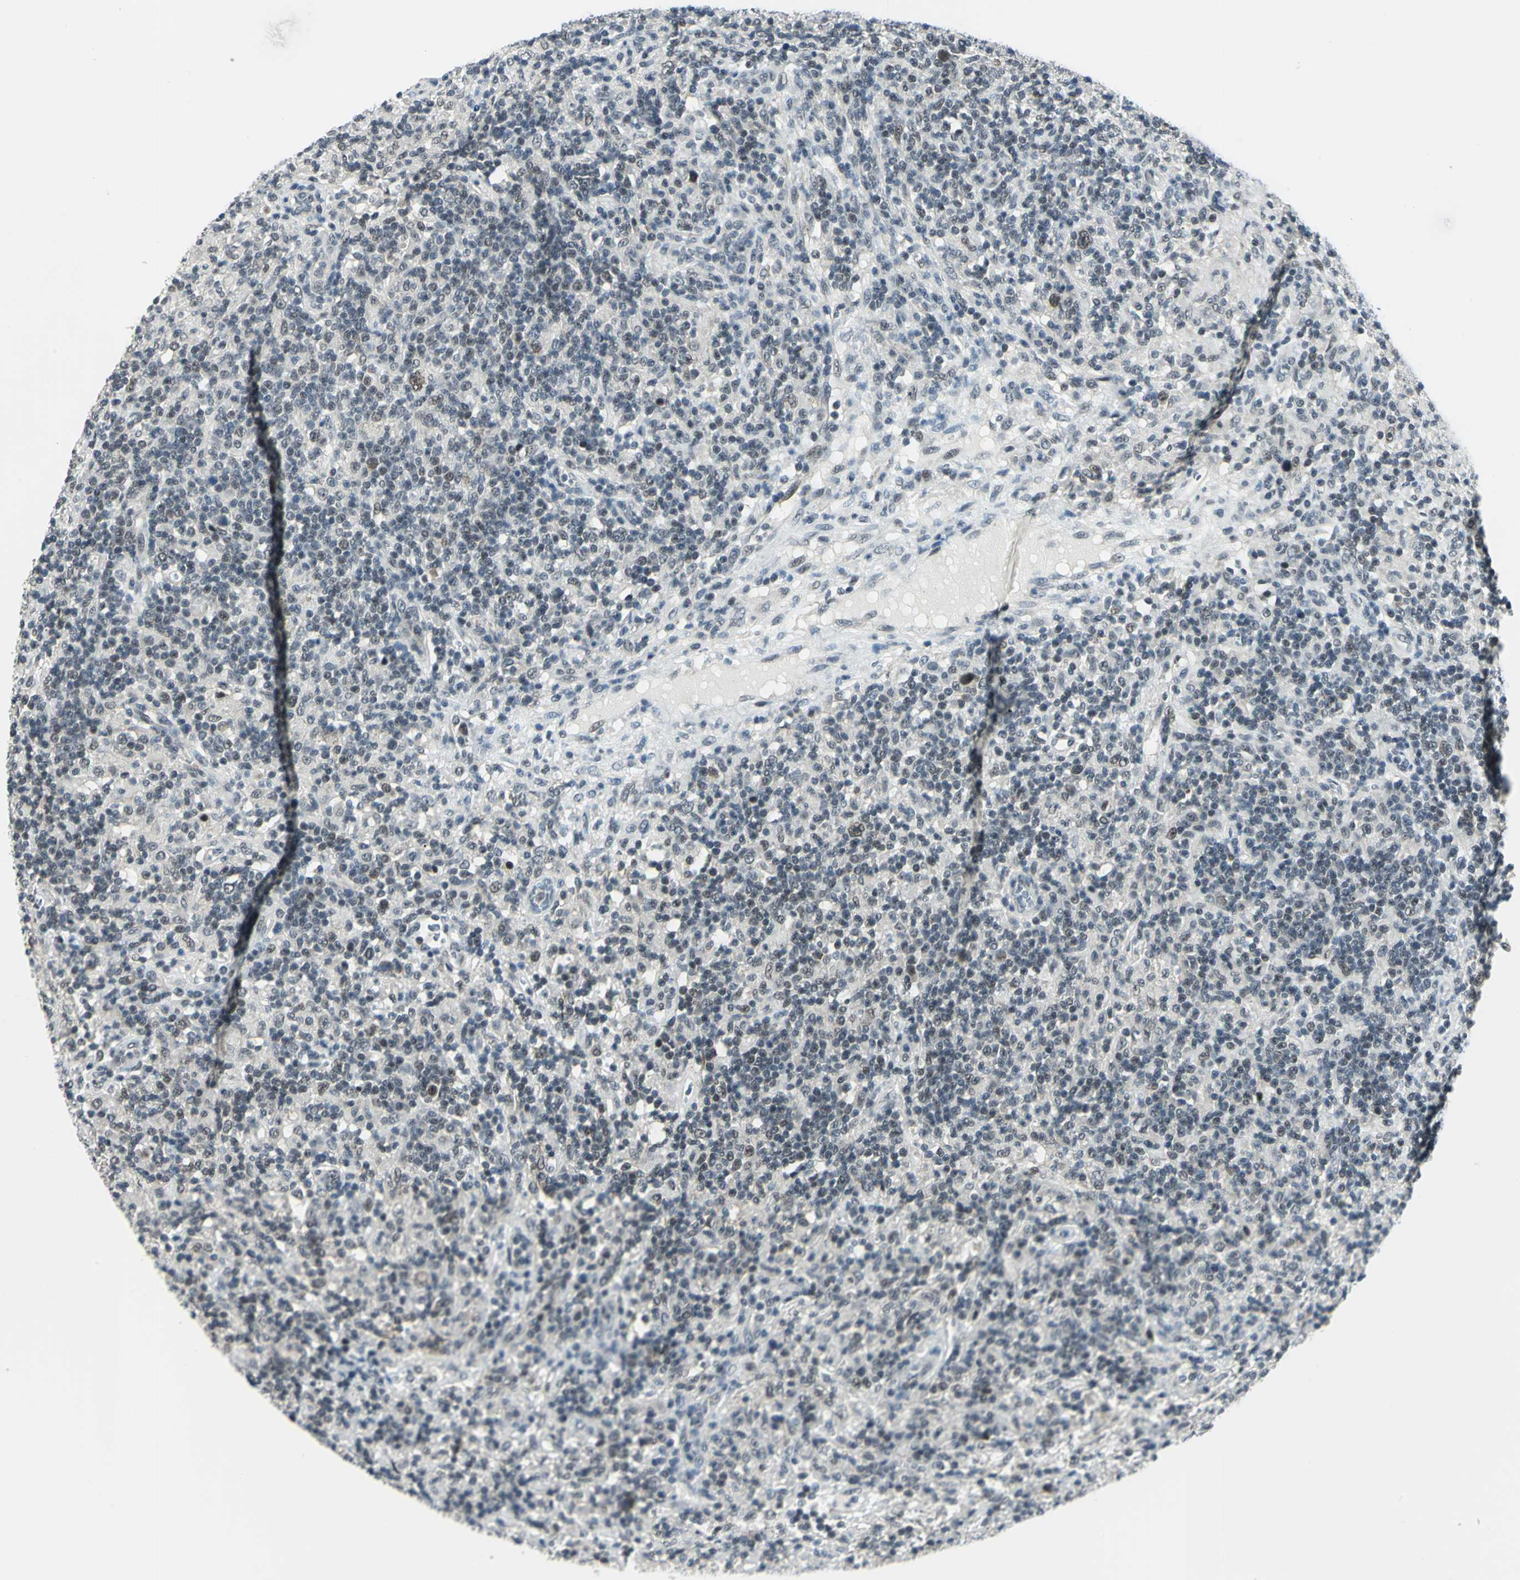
{"staining": {"intensity": "weak", "quantity": "<25%", "location": "cytoplasmic/membranous,nuclear"}, "tissue": "lymphoma", "cell_type": "Tumor cells", "image_type": "cancer", "snomed": [{"axis": "morphology", "description": "Hodgkin's disease, NOS"}, {"axis": "topography", "description": "Lymph node"}], "caption": "This histopathology image is of lymphoma stained with IHC to label a protein in brown with the nuclei are counter-stained blue. There is no positivity in tumor cells.", "gene": "MTA1", "patient": {"sex": "male", "age": 70}}